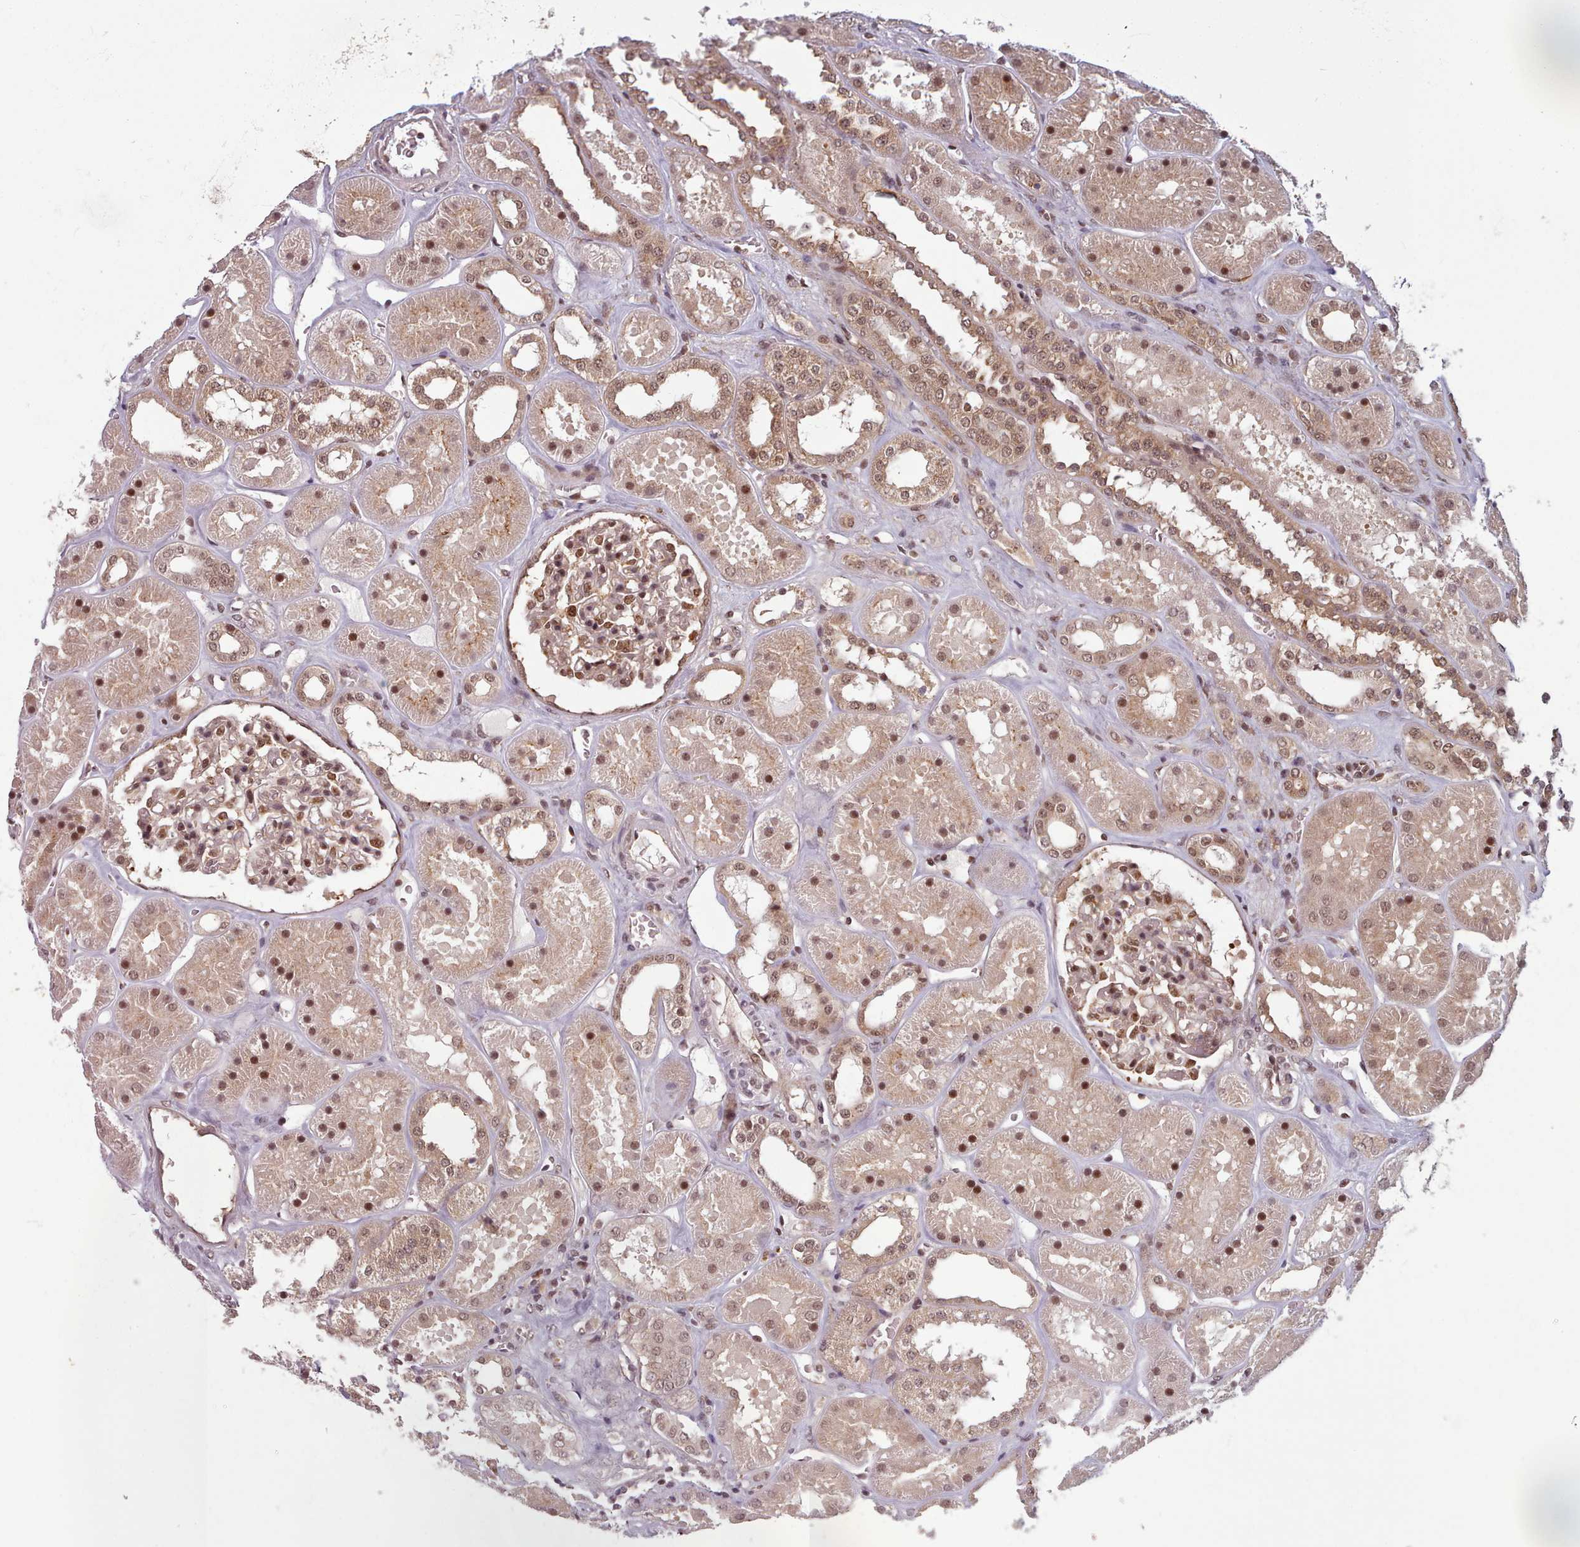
{"staining": {"intensity": "moderate", "quantity": ">75%", "location": "nuclear"}, "tissue": "kidney", "cell_type": "Cells in glomeruli", "image_type": "normal", "snomed": [{"axis": "morphology", "description": "Normal tissue, NOS"}, {"axis": "topography", "description": "Kidney"}], "caption": "Approximately >75% of cells in glomeruli in unremarkable human kidney reveal moderate nuclear protein staining as visualized by brown immunohistochemical staining.", "gene": "DHX8", "patient": {"sex": "female", "age": 41}}